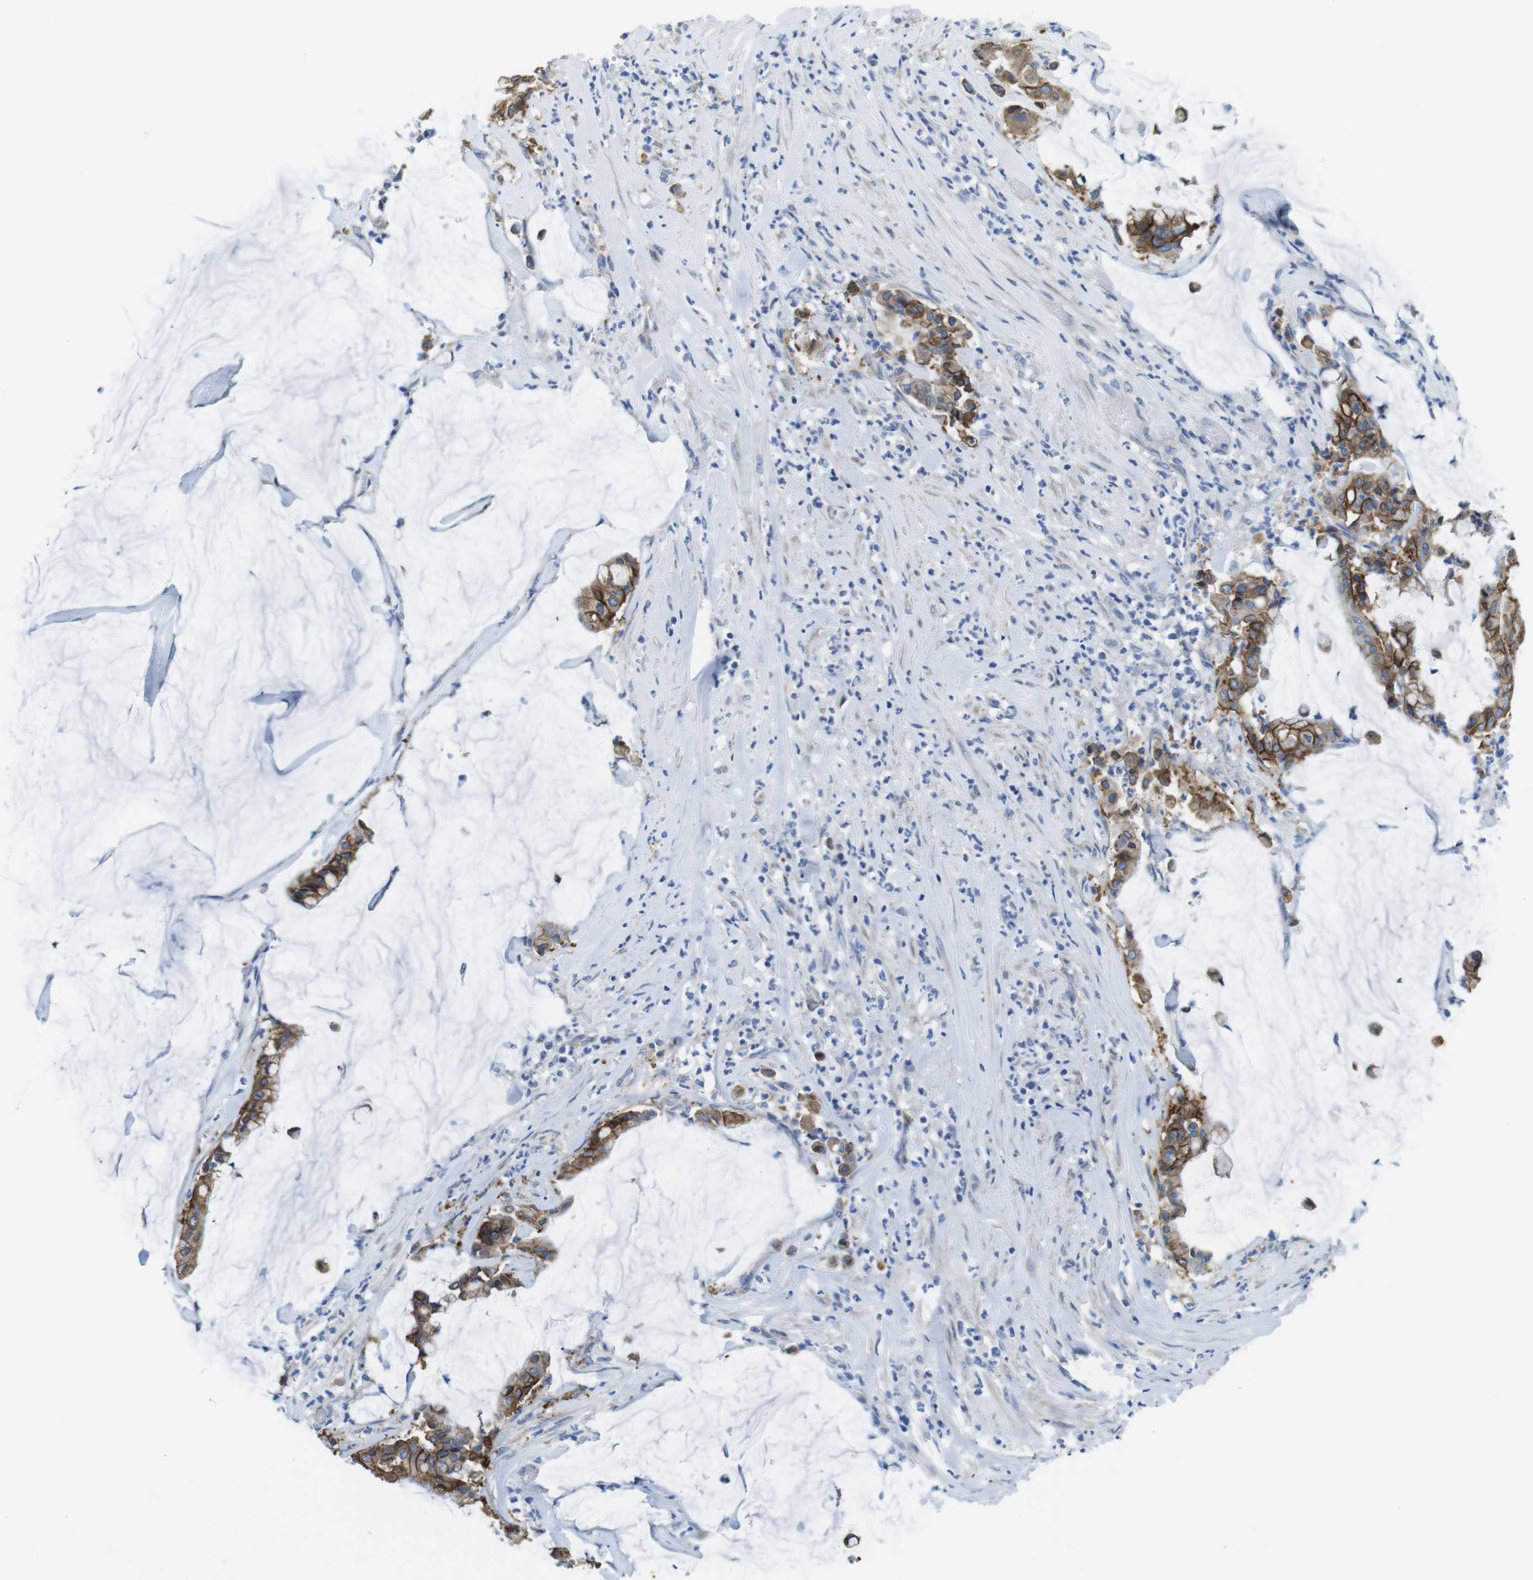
{"staining": {"intensity": "moderate", "quantity": ">75%", "location": "cytoplasmic/membranous"}, "tissue": "pancreatic cancer", "cell_type": "Tumor cells", "image_type": "cancer", "snomed": [{"axis": "morphology", "description": "Adenocarcinoma, NOS"}, {"axis": "topography", "description": "Pancreas"}], "caption": "This is a photomicrograph of immunohistochemistry staining of pancreatic cancer (adenocarcinoma), which shows moderate expression in the cytoplasmic/membranous of tumor cells.", "gene": "CDH8", "patient": {"sex": "male", "age": 41}}